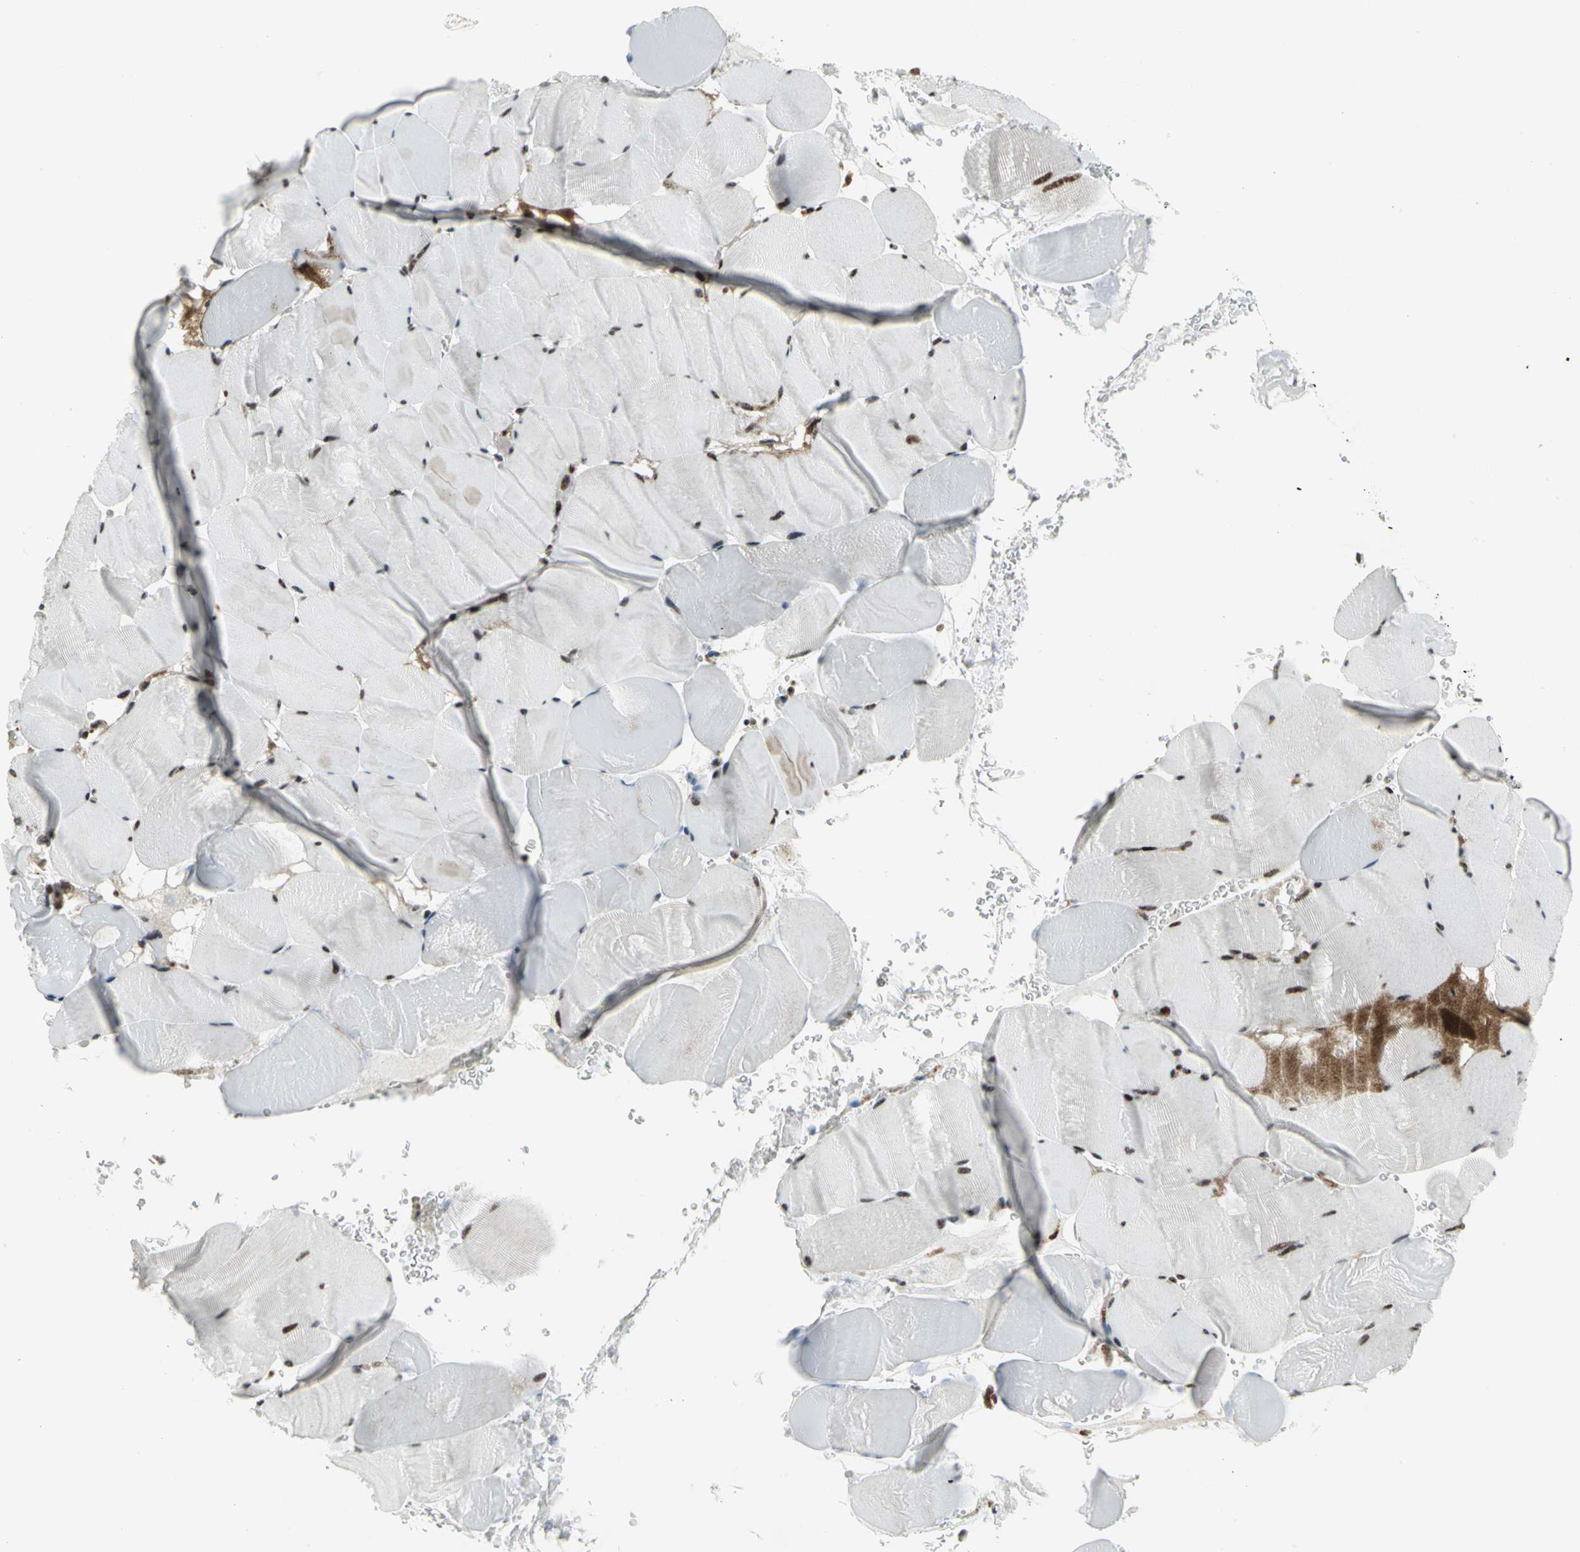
{"staining": {"intensity": "strong", "quantity": ">75%", "location": "nuclear"}, "tissue": "skeletal muscle", "cell_type": "Myocytes", "image_type": "normal", "snomed": [{"axis": "morphology", "description": "Normal tissue, NOS"}, {"axis": "topography", "description": "Skeletal muscle"}], "caption": "The micrograph displays immunohistochemical staining of unremarkable skeletal muscle. There is strong nuclear expression is seen in approximately >75% of myocytes.", "gene": "SMARCA4", "patient": {"sex": "male", "age": 62}}